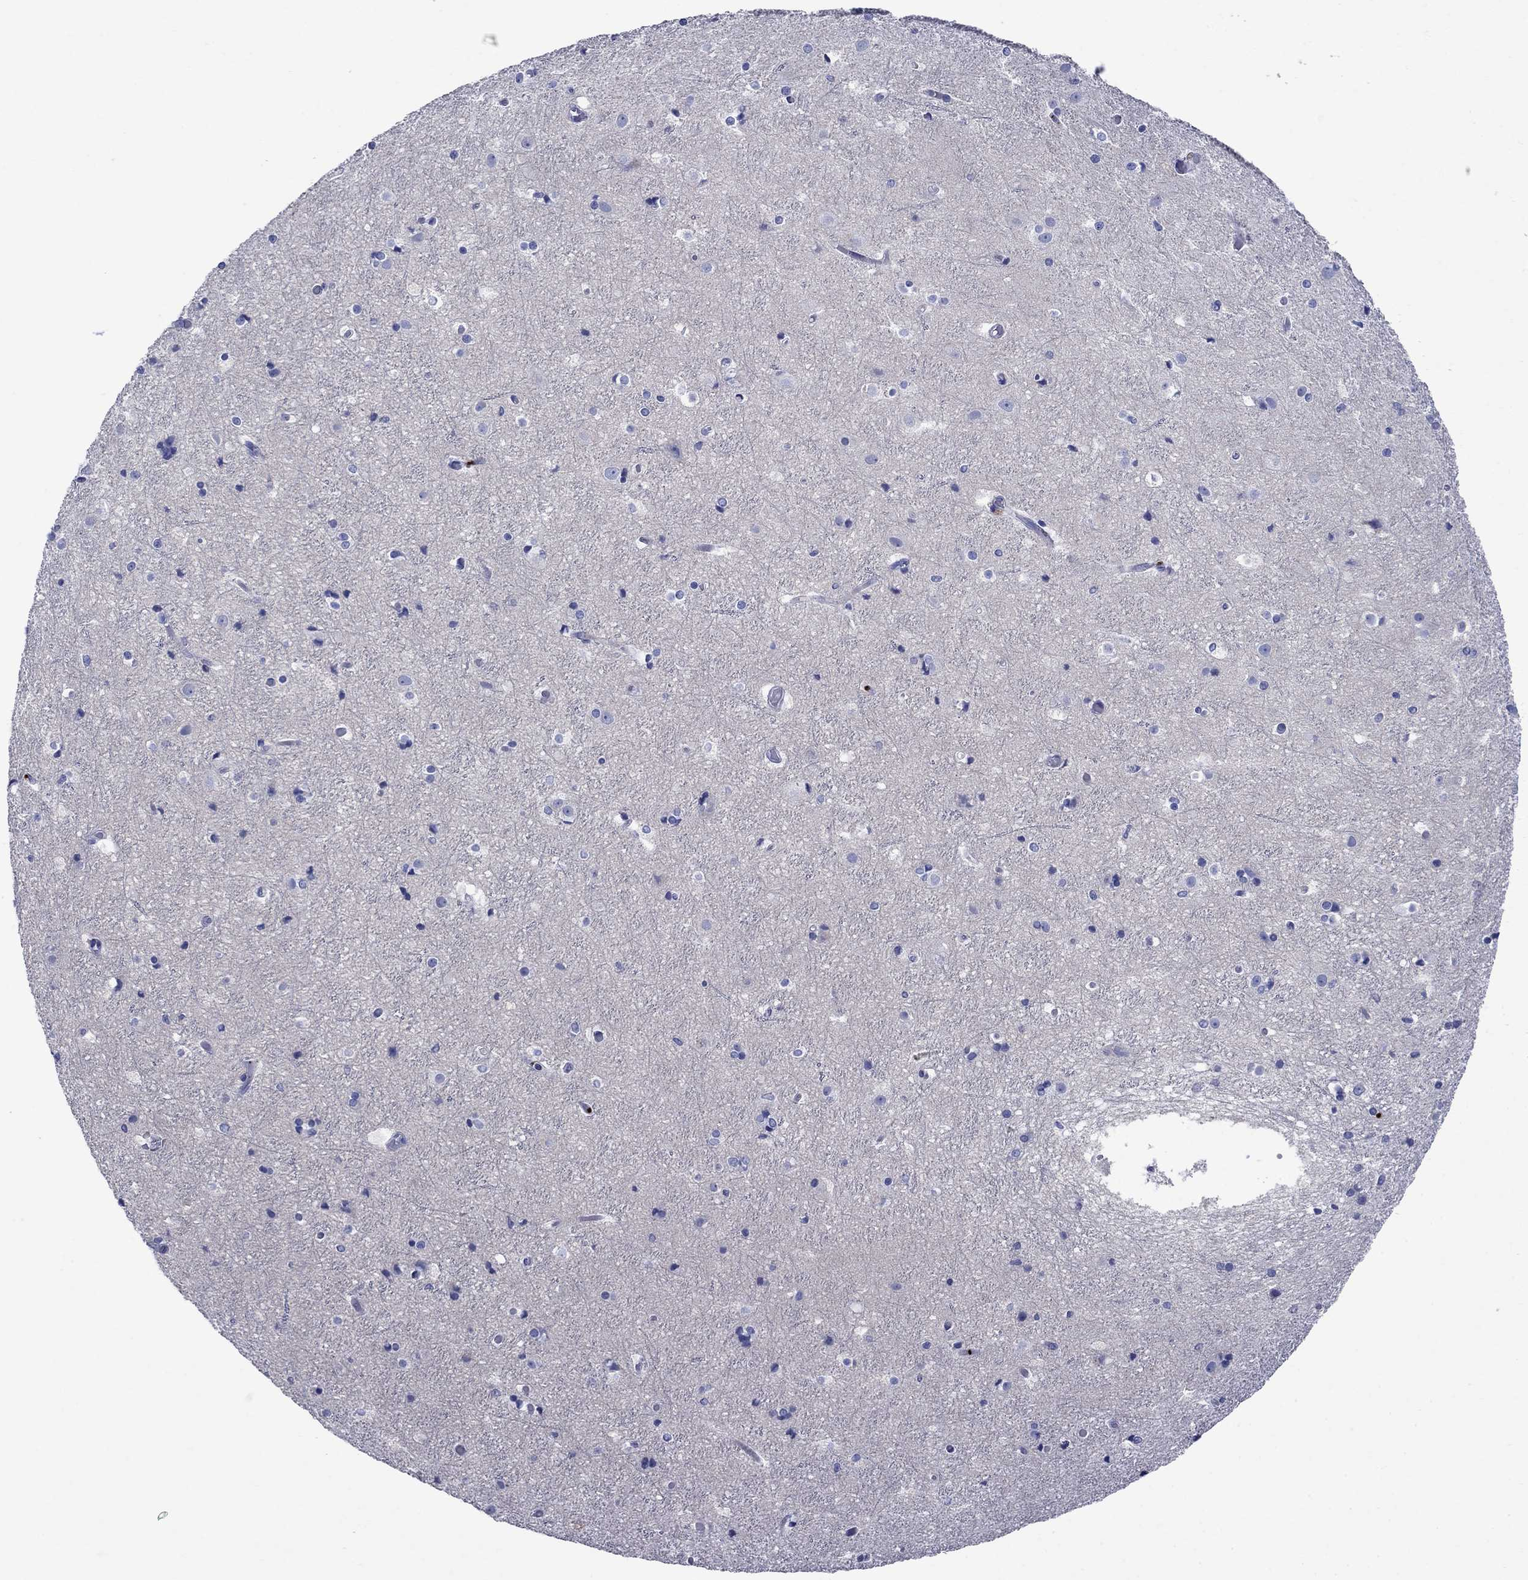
{"staining": {"intensity": "negative", "quantity": "none", "location": "none"}, "tissue": "cerebral cortex", "cell_type": "Endothelial cells", "image_type": "normal", "snomed": [{"axis": "morphology", "description": "Normal tissue, NOS"}, {"axis": "topography", "description": "Cerebral cortex"}], "caption": "Micrograph shows no significant protein expression in endothelial cells of normal cerebral cortex.", "gene": "SULT2B1", "patient": {"sex": "female", "age": 52}}